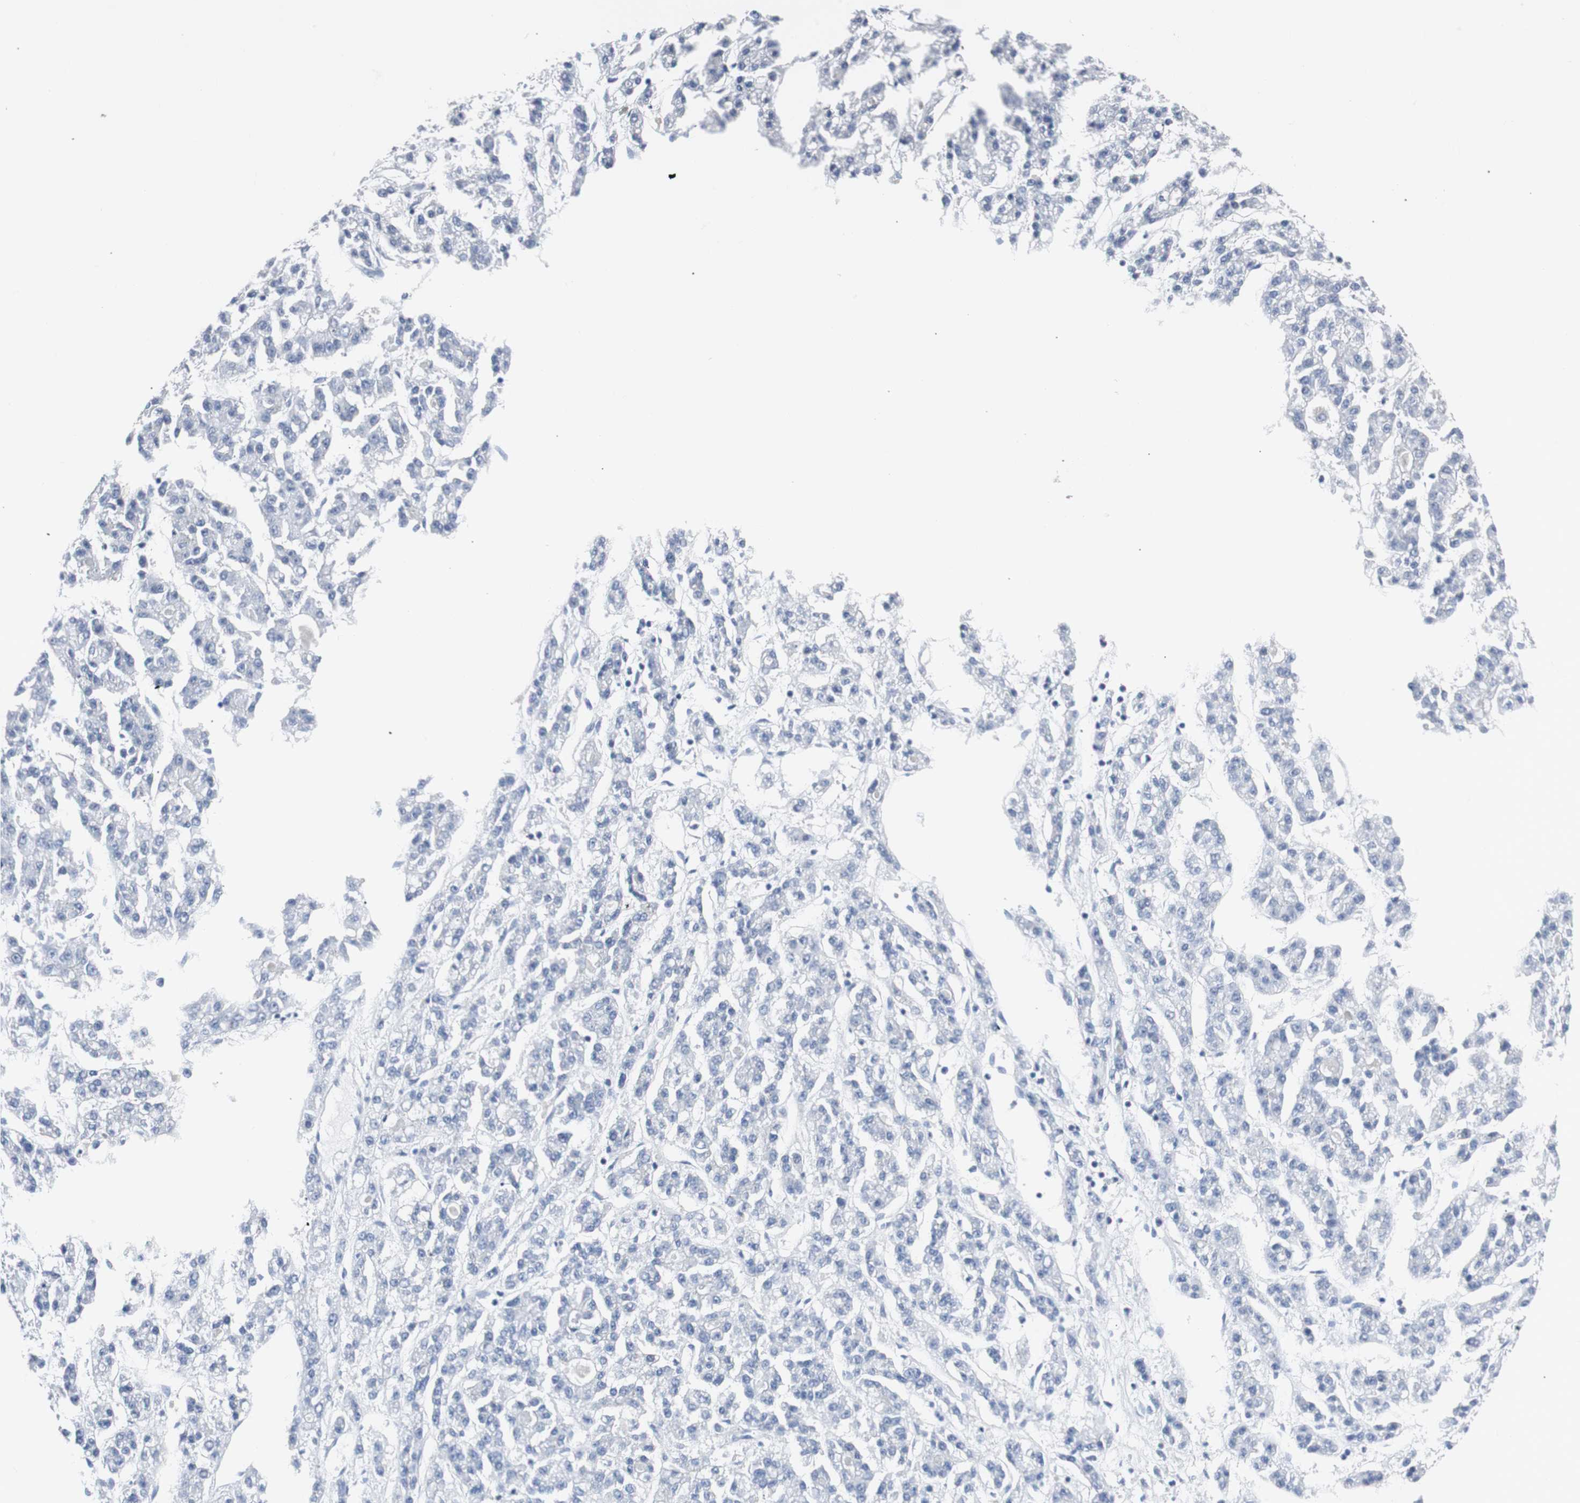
{"staining": {"intensity": "negative", "quantity": "none", "location": "none"}, "tissue": "liver cancer", "cell_type": "Tumor cells", "image_type": "cancer", "snomed": [{"axis": "morphology", "description": "Carcinoma, Hepatocellular, NOS"}, {"axis": "topography", "description": "Liver"}], "caption": "High power microscopy photomicrograph of an IHC histopathology image of liver cancer (hepatocellular carcinoma), revealing no significant expression in tumor cells.", "gene": "SOX30", "patient": {"sex": "male", "age": 70}}